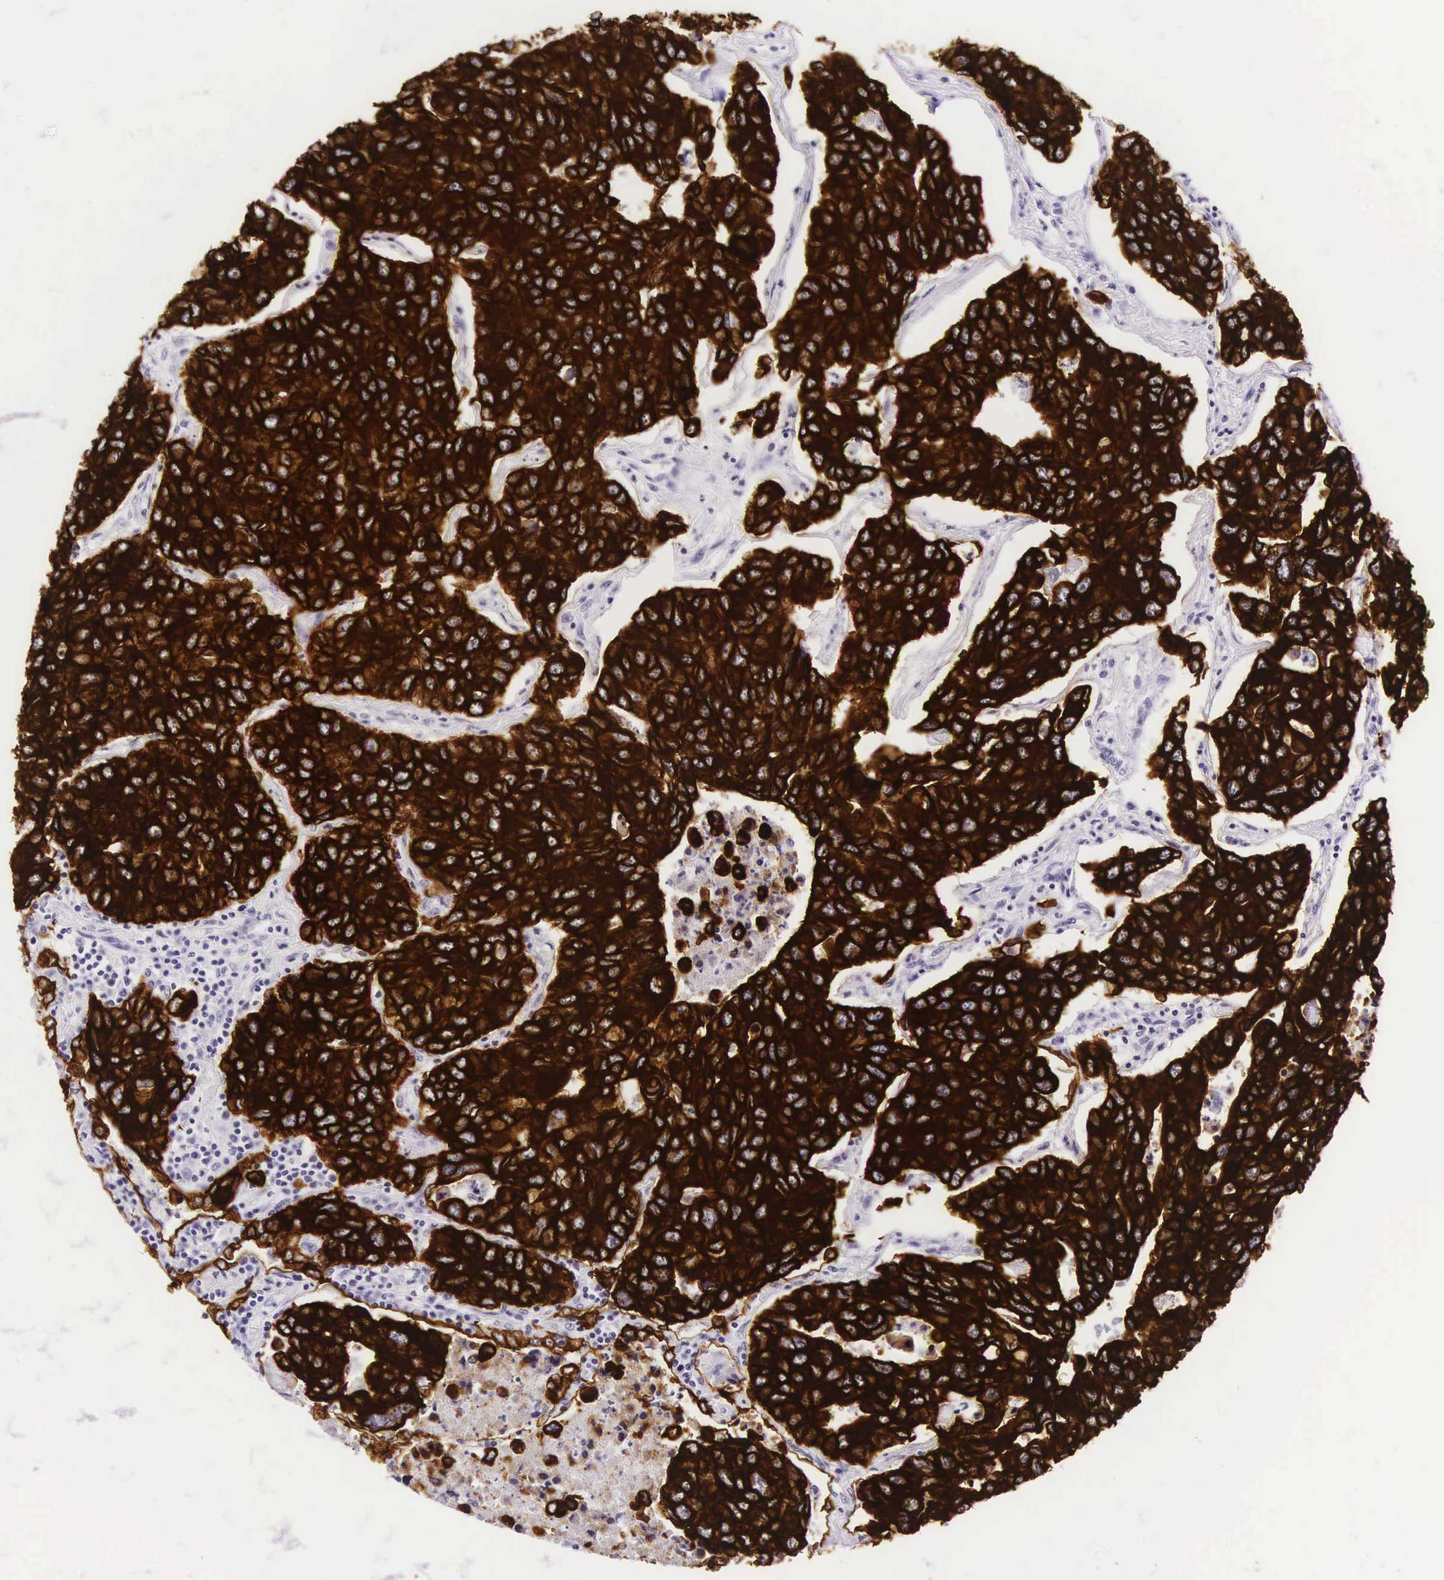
{"staining": {"intensity": "strong", "quantity": ">75%", "location": "cytoplasmic/membranous"}, "tissue": "lung cancer", "cell_type": "Tumor cells", "image_type": "cancer", "snomed": [{"axis": "morphology", "description": "Adenocarcinoma, NOS"}, {"axis": "topography", "description": "Lung"}], "caption": "The immunohistochemical stain shows strong cytoplasmic/membranous positivity in tumor cells of lung cancer tissue.", "gene": "KRT18", "patient": {"sex": "male", "age": 64}}